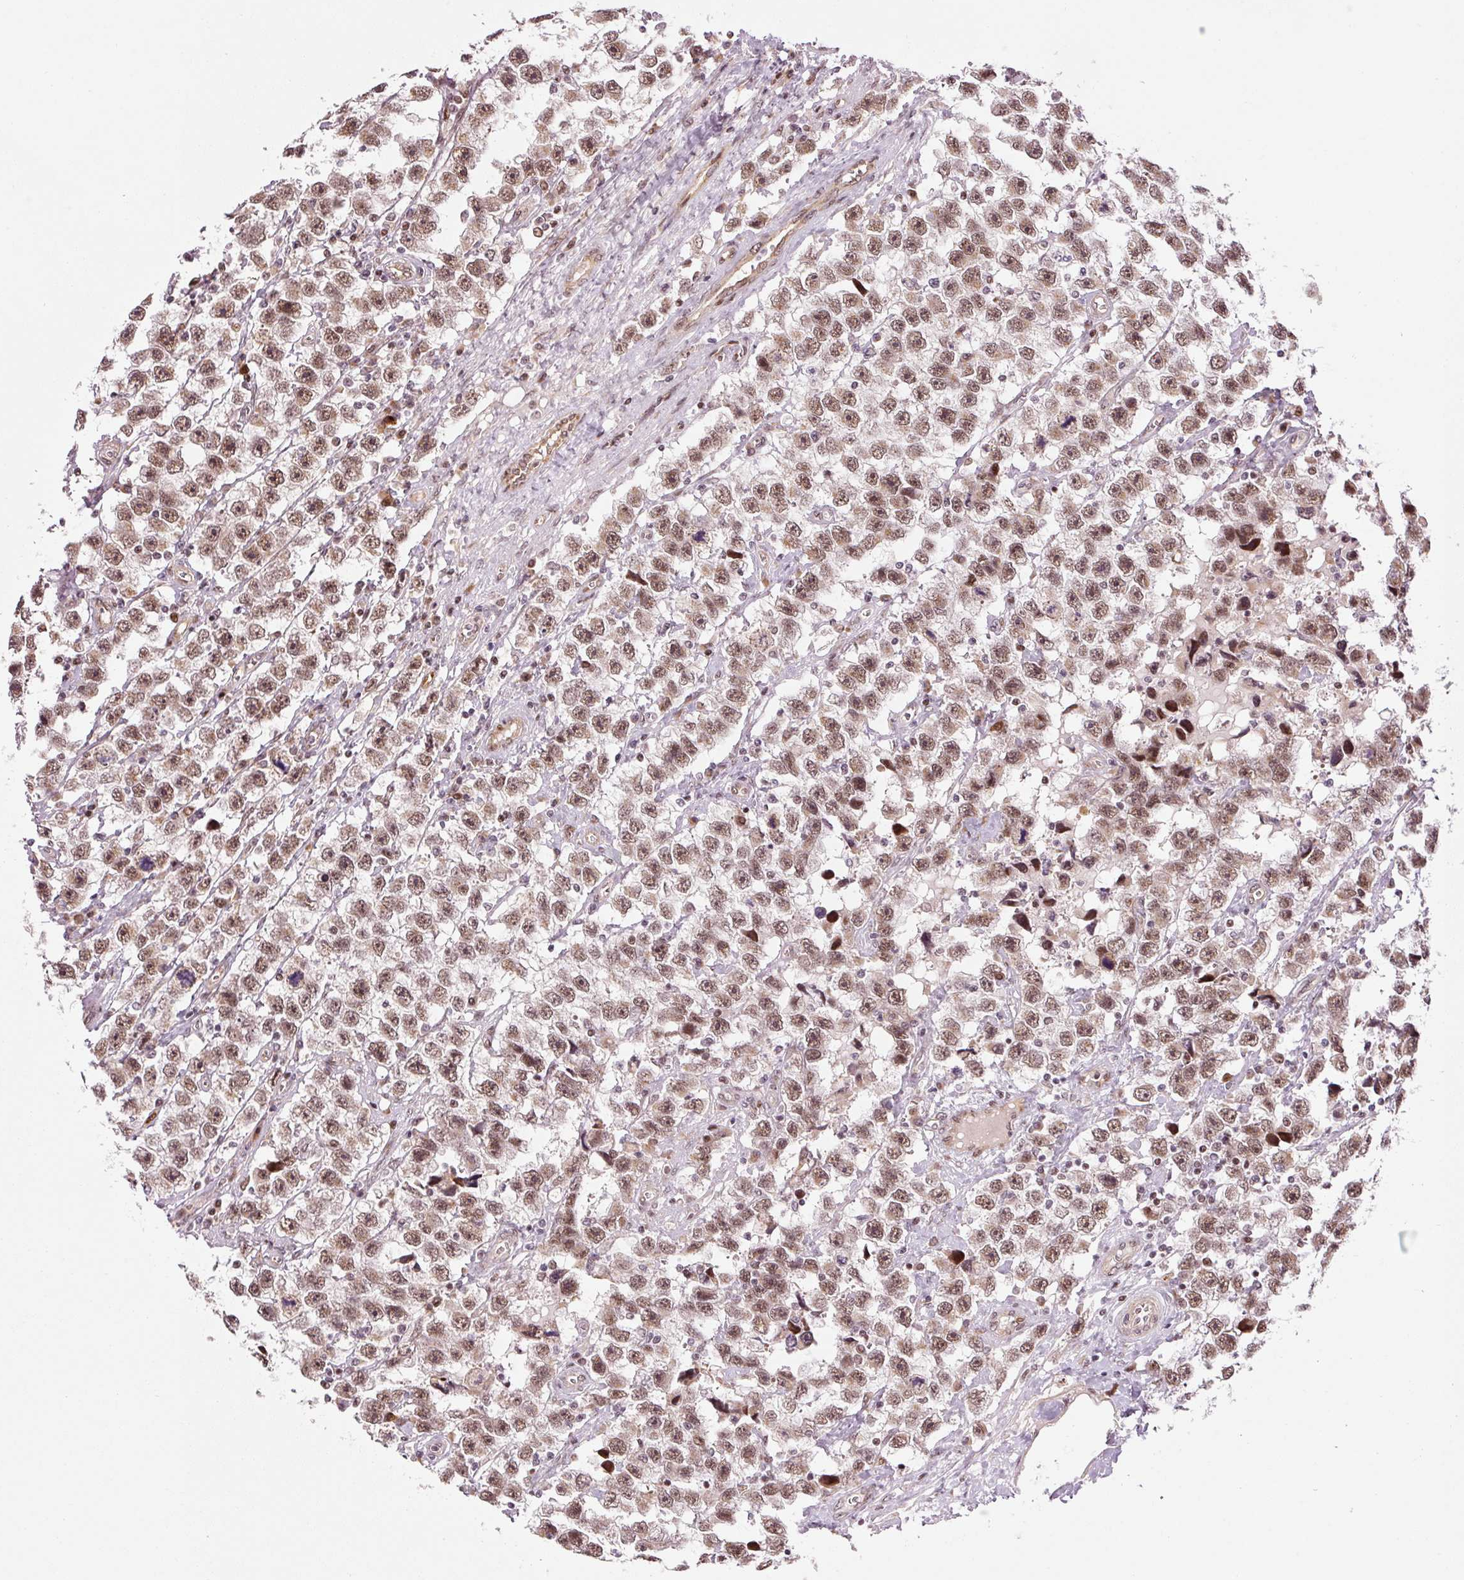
{"staining": {"intensity": "moderate", "quantity": ">75%", "location": "nuclear"}, "tissue": "testis cancer", "cell_type": "Tumor cells", "image_type": "cancer", "snomed": [{"axis": "morphology", "description": "Seminoma, NOS"}, {"axis": "topography", "description": "Testis"}], "caption": "High-magnification brightfield microscopy of testis seminoma stained with DAB (brown) and counterstained with hematoxylin (blue). tumor cells exhibit moderate nuclear staining is identified in about>75% of cells.", "gene": "ANKRD20A1", "patient": {"sex": "male", "age": 33}}